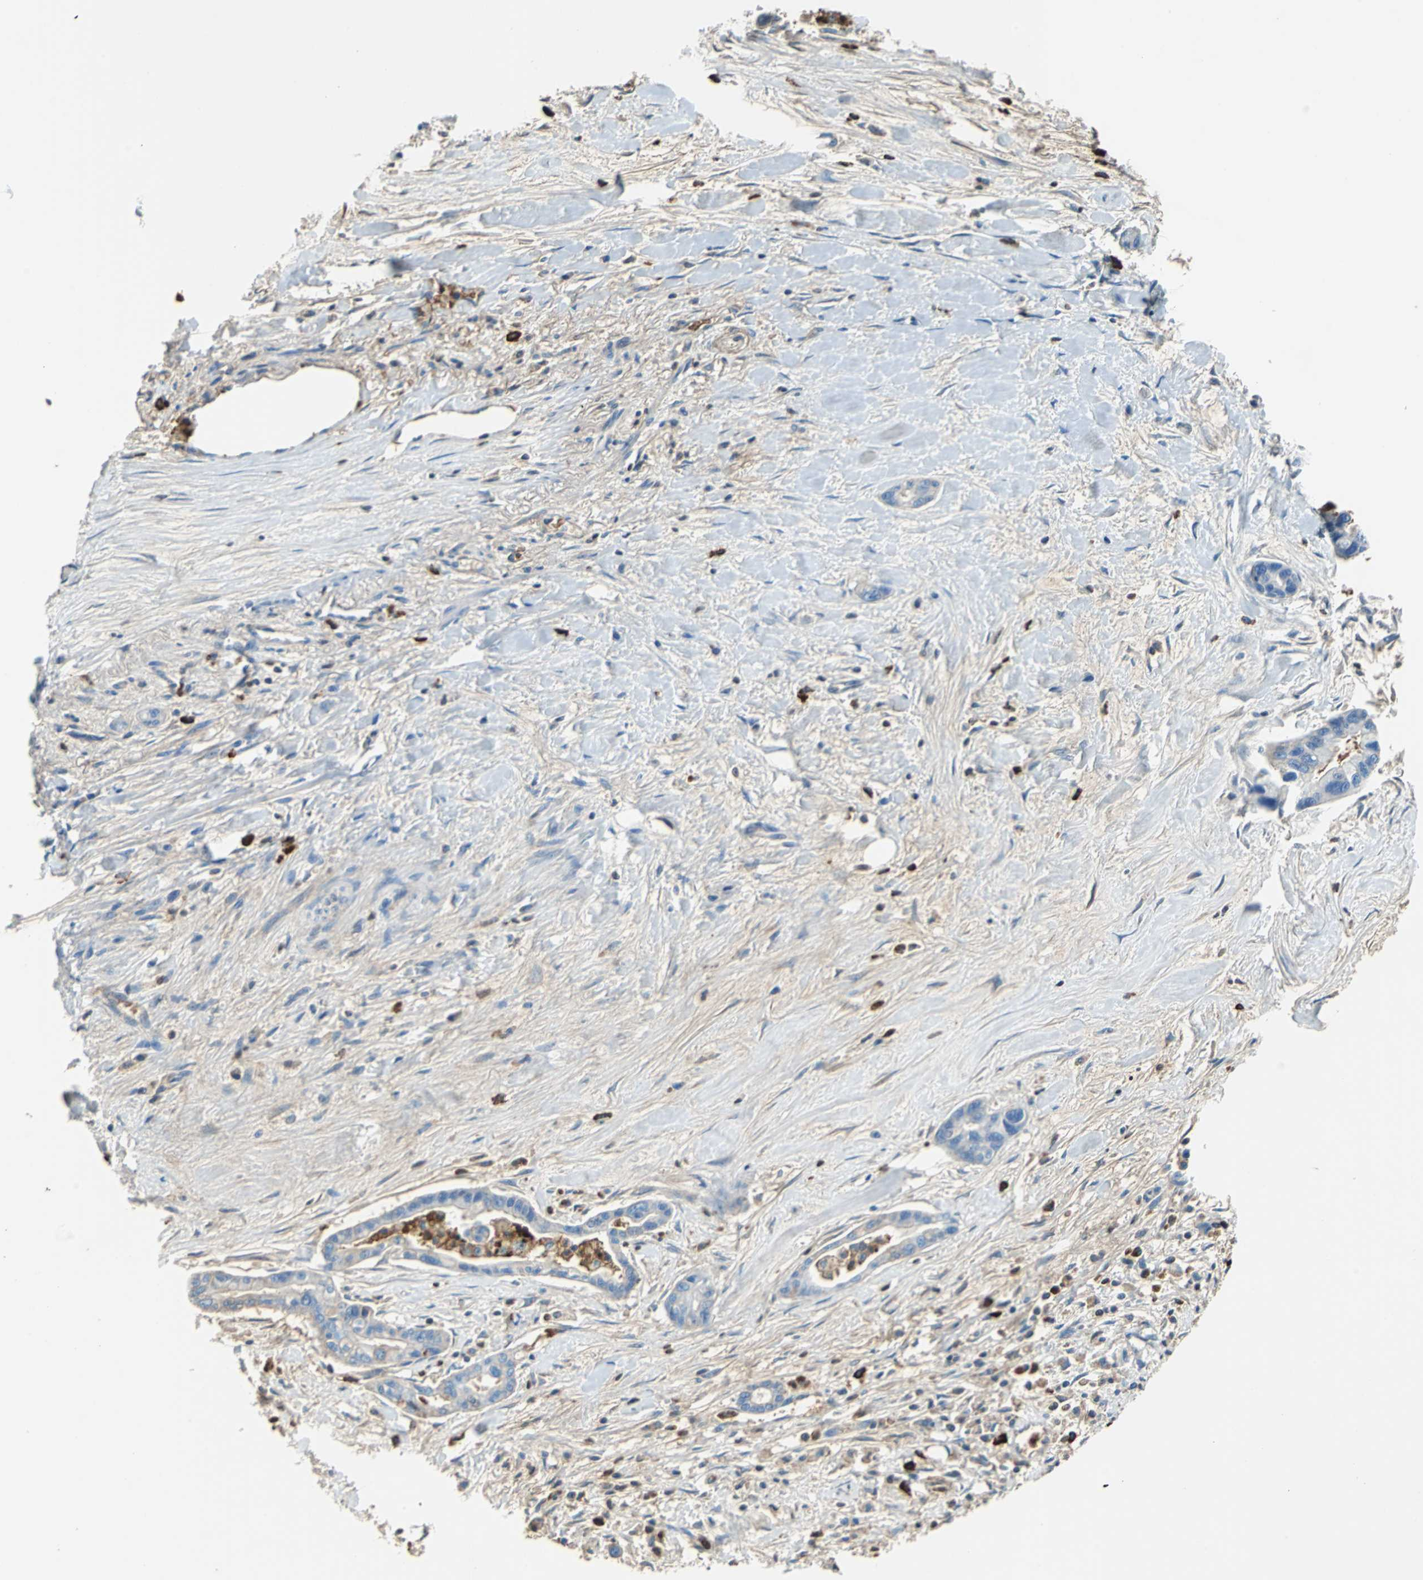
{"staining": {"intensity": "weak", "quantity": "<25%", "location": "cytoplasmic/membranous"}, "tissue": "pancreatic cancer", "cell_type": "Tumor cells", "image_type": "cancer", "snomed": [{"axis": "morphology", "description": "Adenocarcinoma, NOS"}, {"axis": "topography", "description": "Pancreas"}], "caption": "DAB immunohistochemical staining of human pancreatic cancer (adenocarcinoma) reveals no significant expression in tumor cells.", "gene": "ALB", "patient": {"sex": "male", "age": 70}}